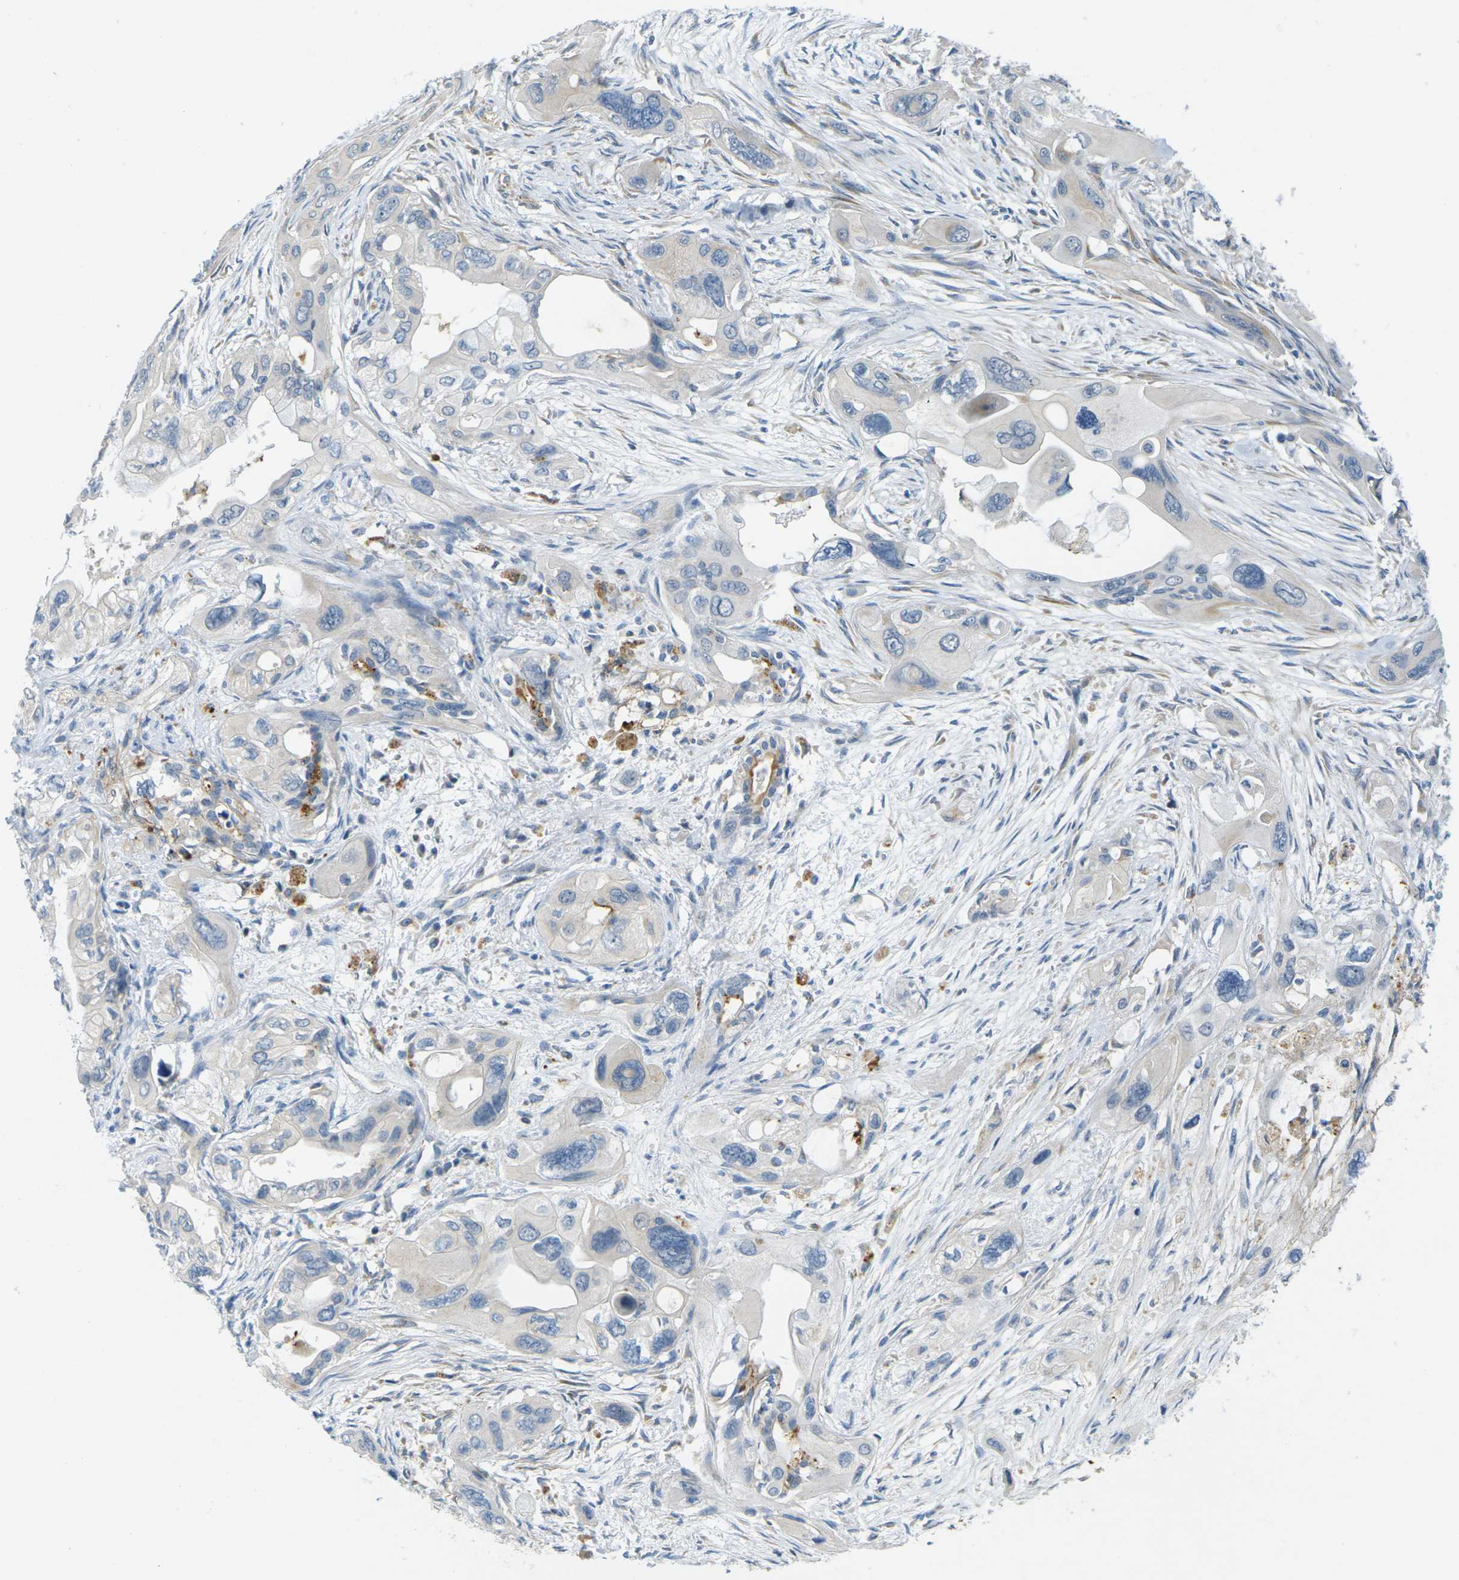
{"staining": {"intensity": "negative", "quantity": "none", "location": "none"}, "tissue": "pancreatic cancer", "cell_type": "Tumor cells", "image_type": "cancer", "snomed": [{"axis": "morphology", "description": "Adenocarcinoma, NOS"}, {"axis": "topography", "description": "Pancreas"}], "caption": "DAB (3,3'-diaminobenzidine) immunohistochemical staining of pancreatic adenocarcinoma shows no significant staining in tumor cells.", "gene": "CYP2C8", "patient": {"sex": "male", "age": 73}}